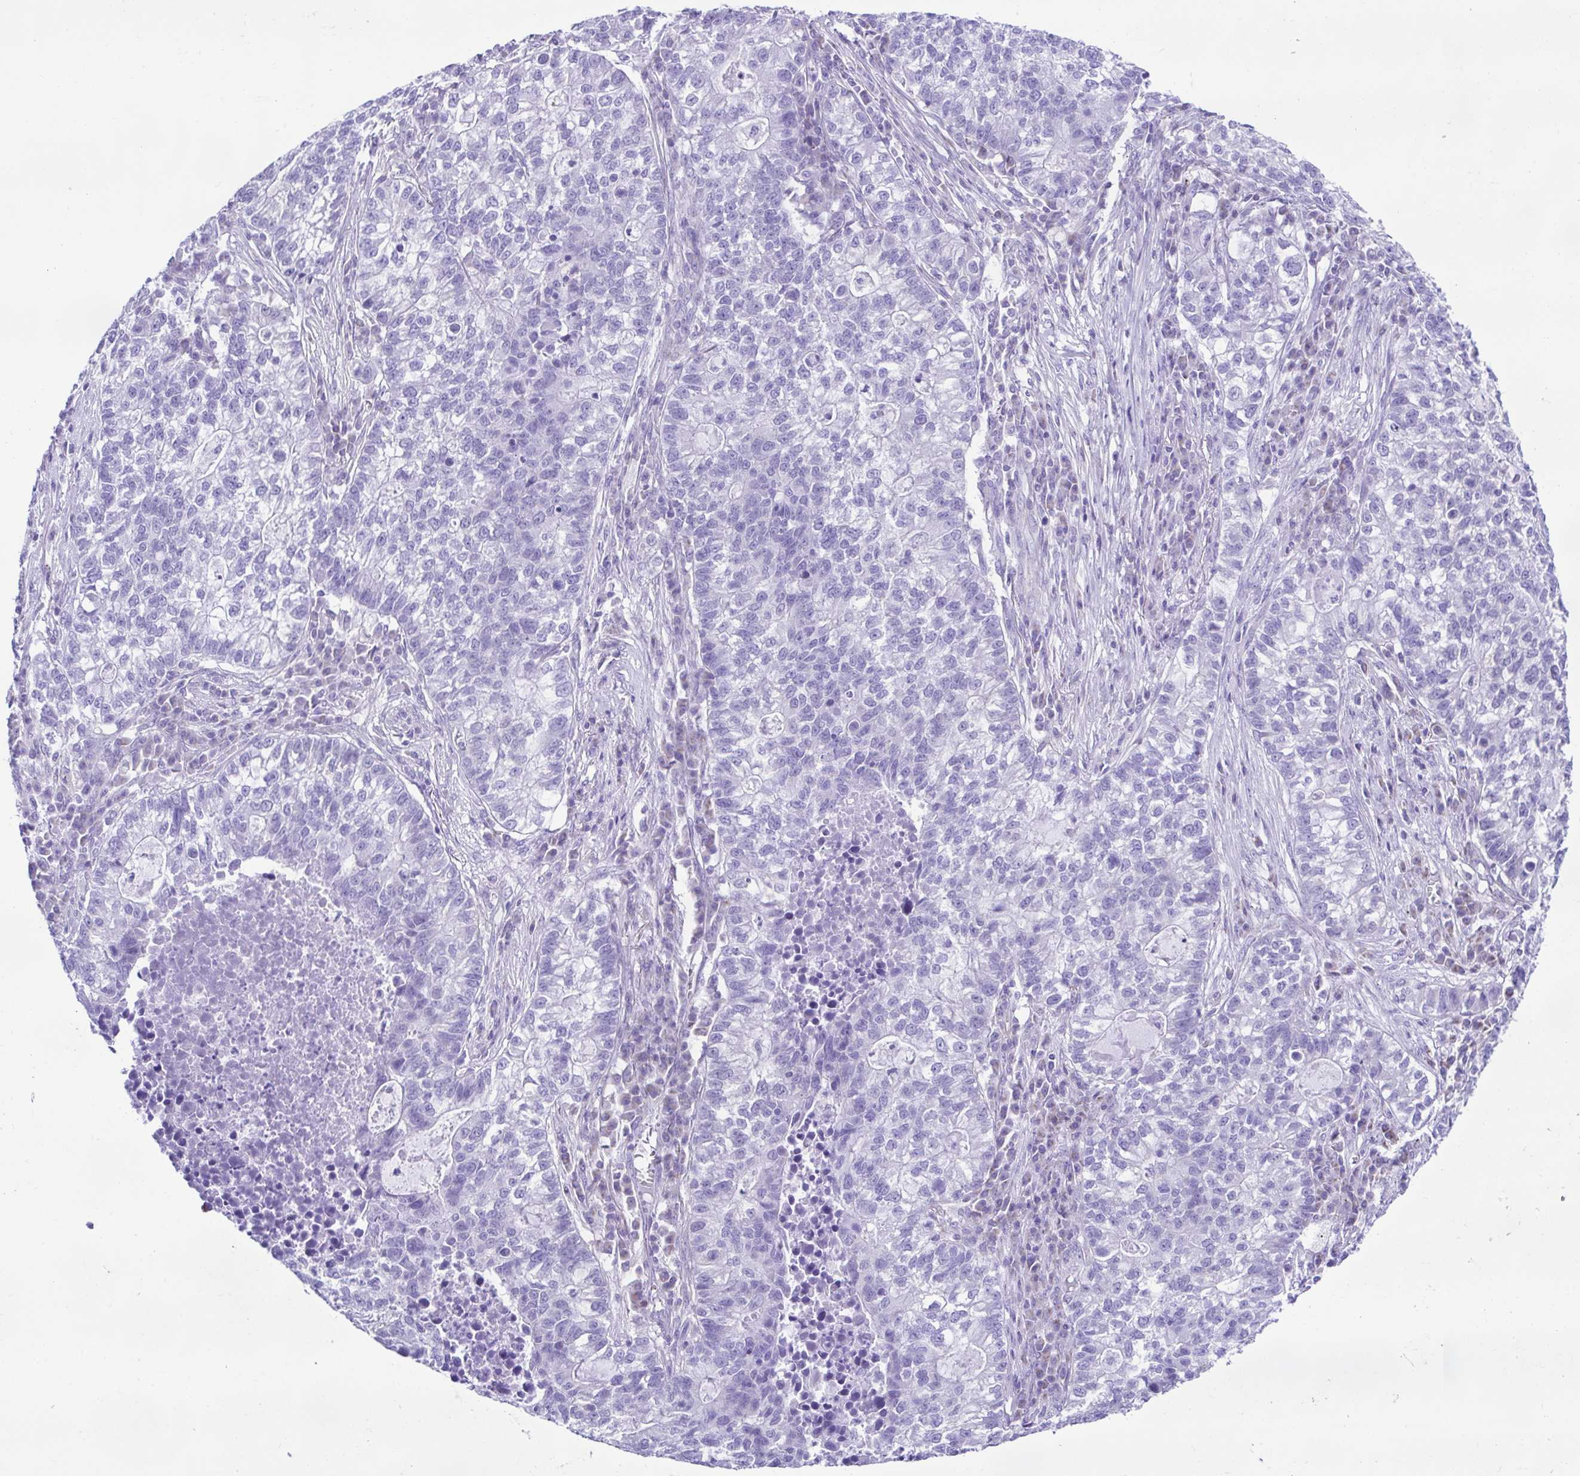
{"staining": {"intensity": "negative", "quantity": "none", "location": "none"}, "tissue": "lung cancer", "cell_type": "Tumor cells", "image_type": "cancer", "snomed": [{"axis": "morphology", "description": "Adenocarcinoma, NOS"}, {"axis": "topography", "description": "Lung"}], "caption": "Histopathology image shows no significant protein positivity in tumor cells of adenocarcinoma (lung). (Stains: DAB IHC with hematoxylin counter stain, Microscopy: brightfield microscopy at high magnification).", "gene": "ACTRT3", "patient": {"sex": "male", "age": 57}}